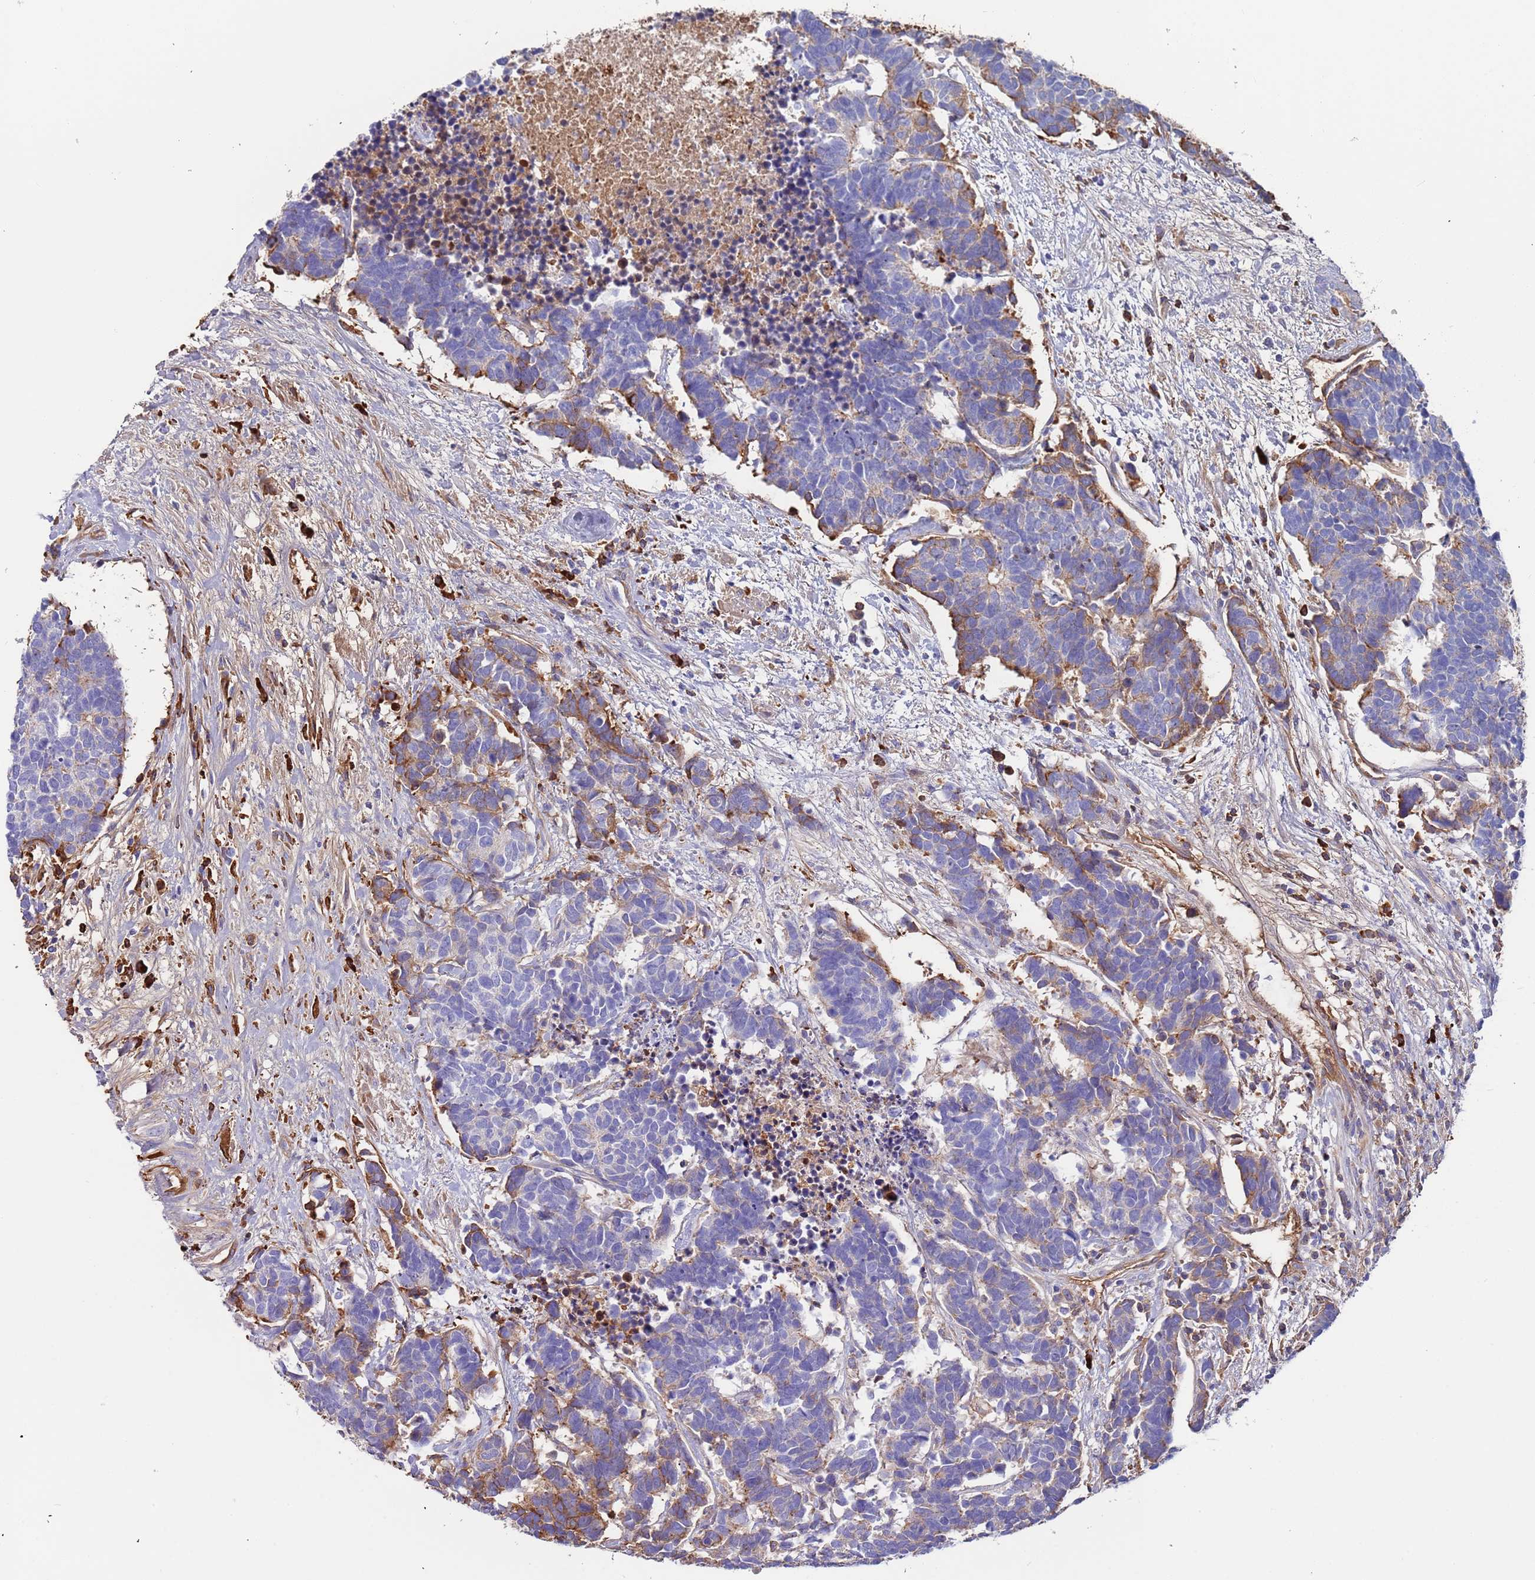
{"staining": {"intensity": "moderate", "quantity": "<25%", "location": "cytoplasmic/membranous"}, "tissue": "carcinoid", "cell_type": "Tumor cells", "image_type": "cancer", "snomed": [{"axis": "morphology", "description": "Carcinoma, NOS"}, {"axis": "morphology", "description": "Carcinoid, malignant, NOS"}, {"axis": "topography", "description": "Urinary bladder"}], "caption": "IHC (DAB) staining of human carcinoid reveals moderate cytoplasmic/membranous protein staining in about <25% of tumor cells.", "gene": "CYSLTR2", "patient": {"sex": "male", "age": 57}}